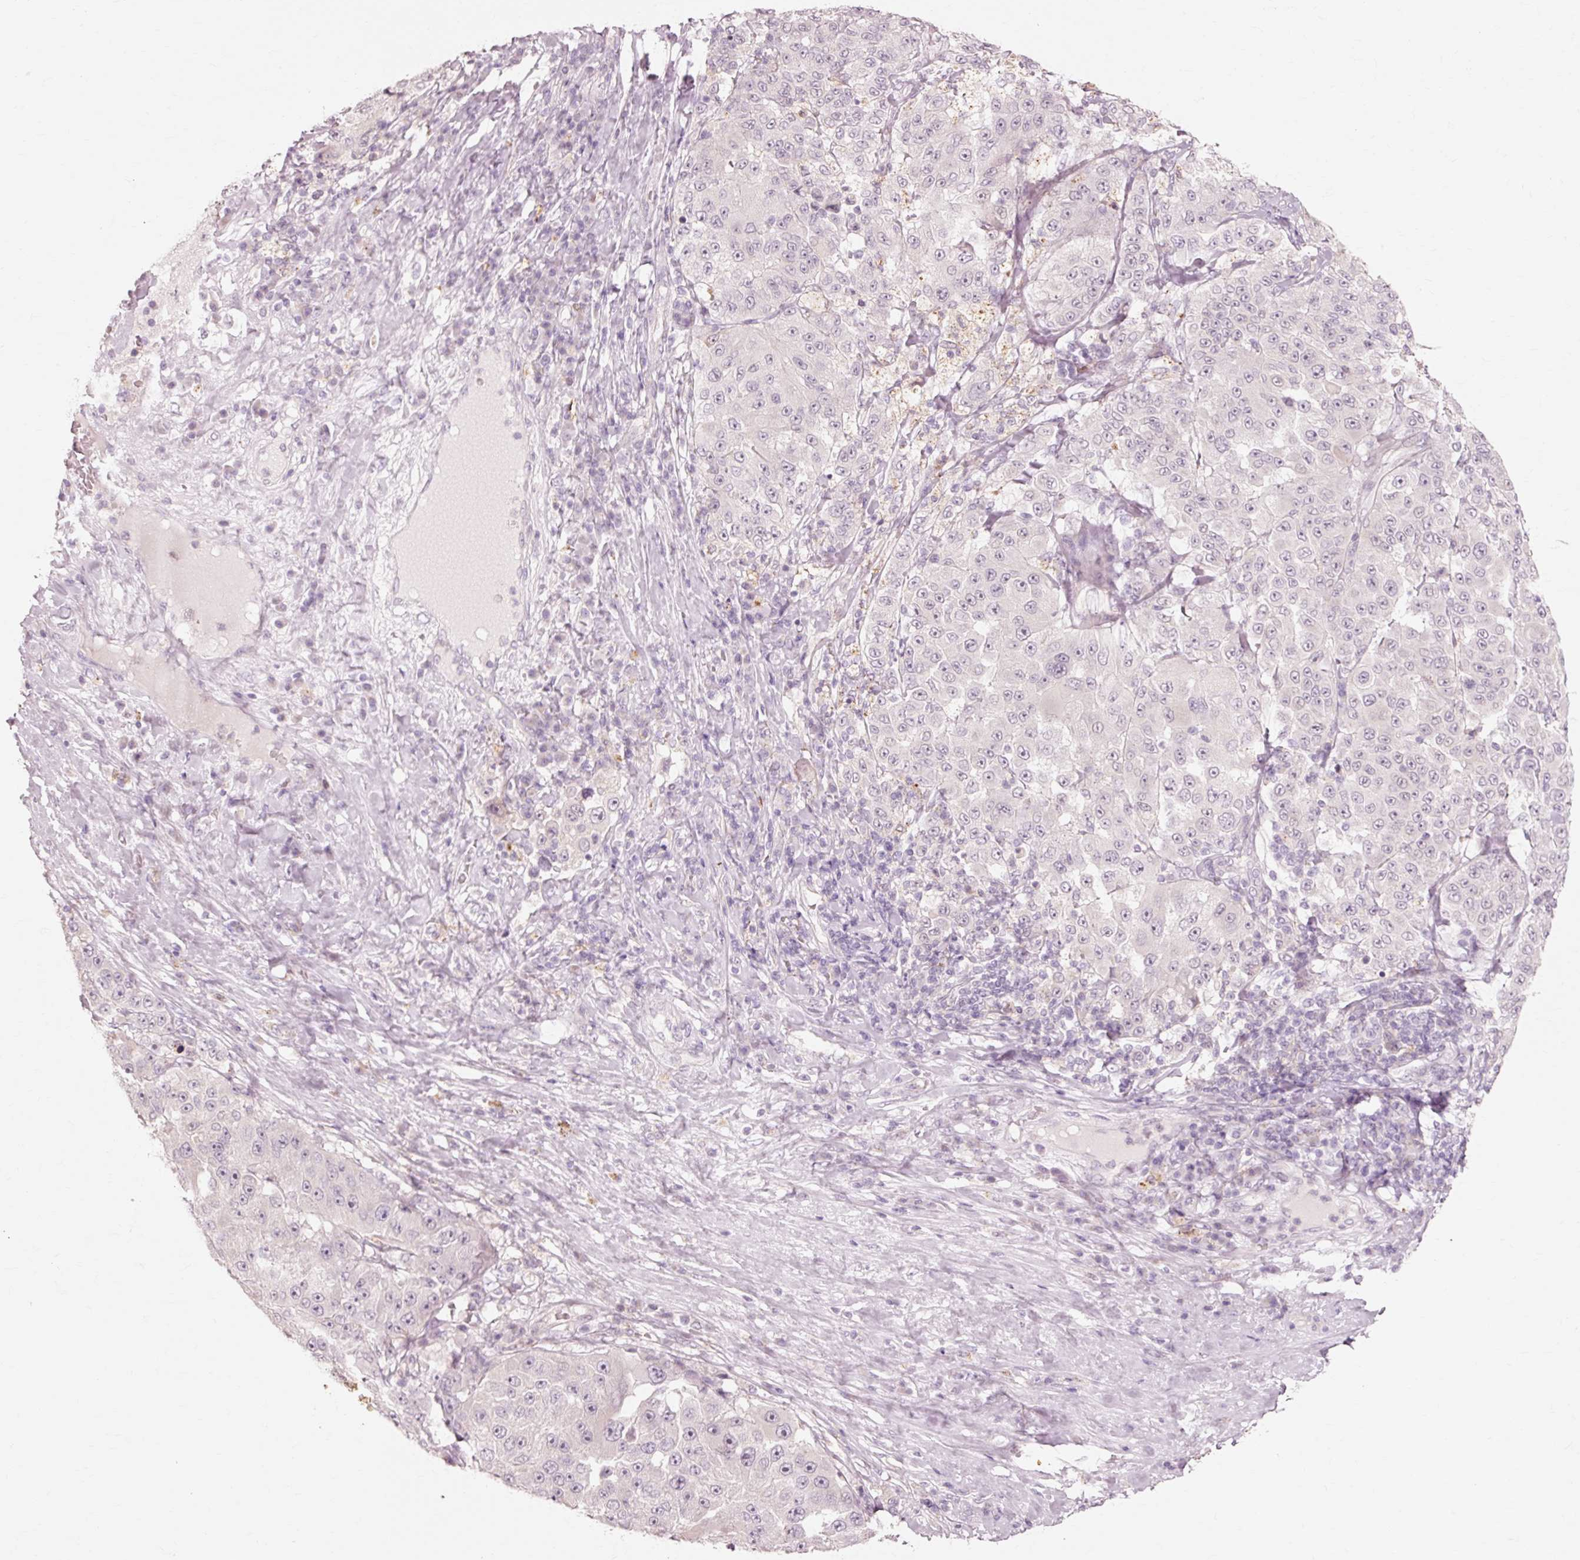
{"staining": {"intensity": "negative", "quantity": "none", "location": "none"}, "tissue": "melanoma", "cell_type": "Tumor cells", "image_type": "cancer", "snomed": [{"axis": "morphology", "description": "Malignant melanoma, Metastatic site"}, {"axis": "topography", "description": "Lymph node"}], "caption": "Tumor cells are negative for protein expression in human malignant melanoma (metastatic site). Nuclei are stained in blue.", "gene": "TRIM73", "patient": {"sex": "male", "age": 62}}